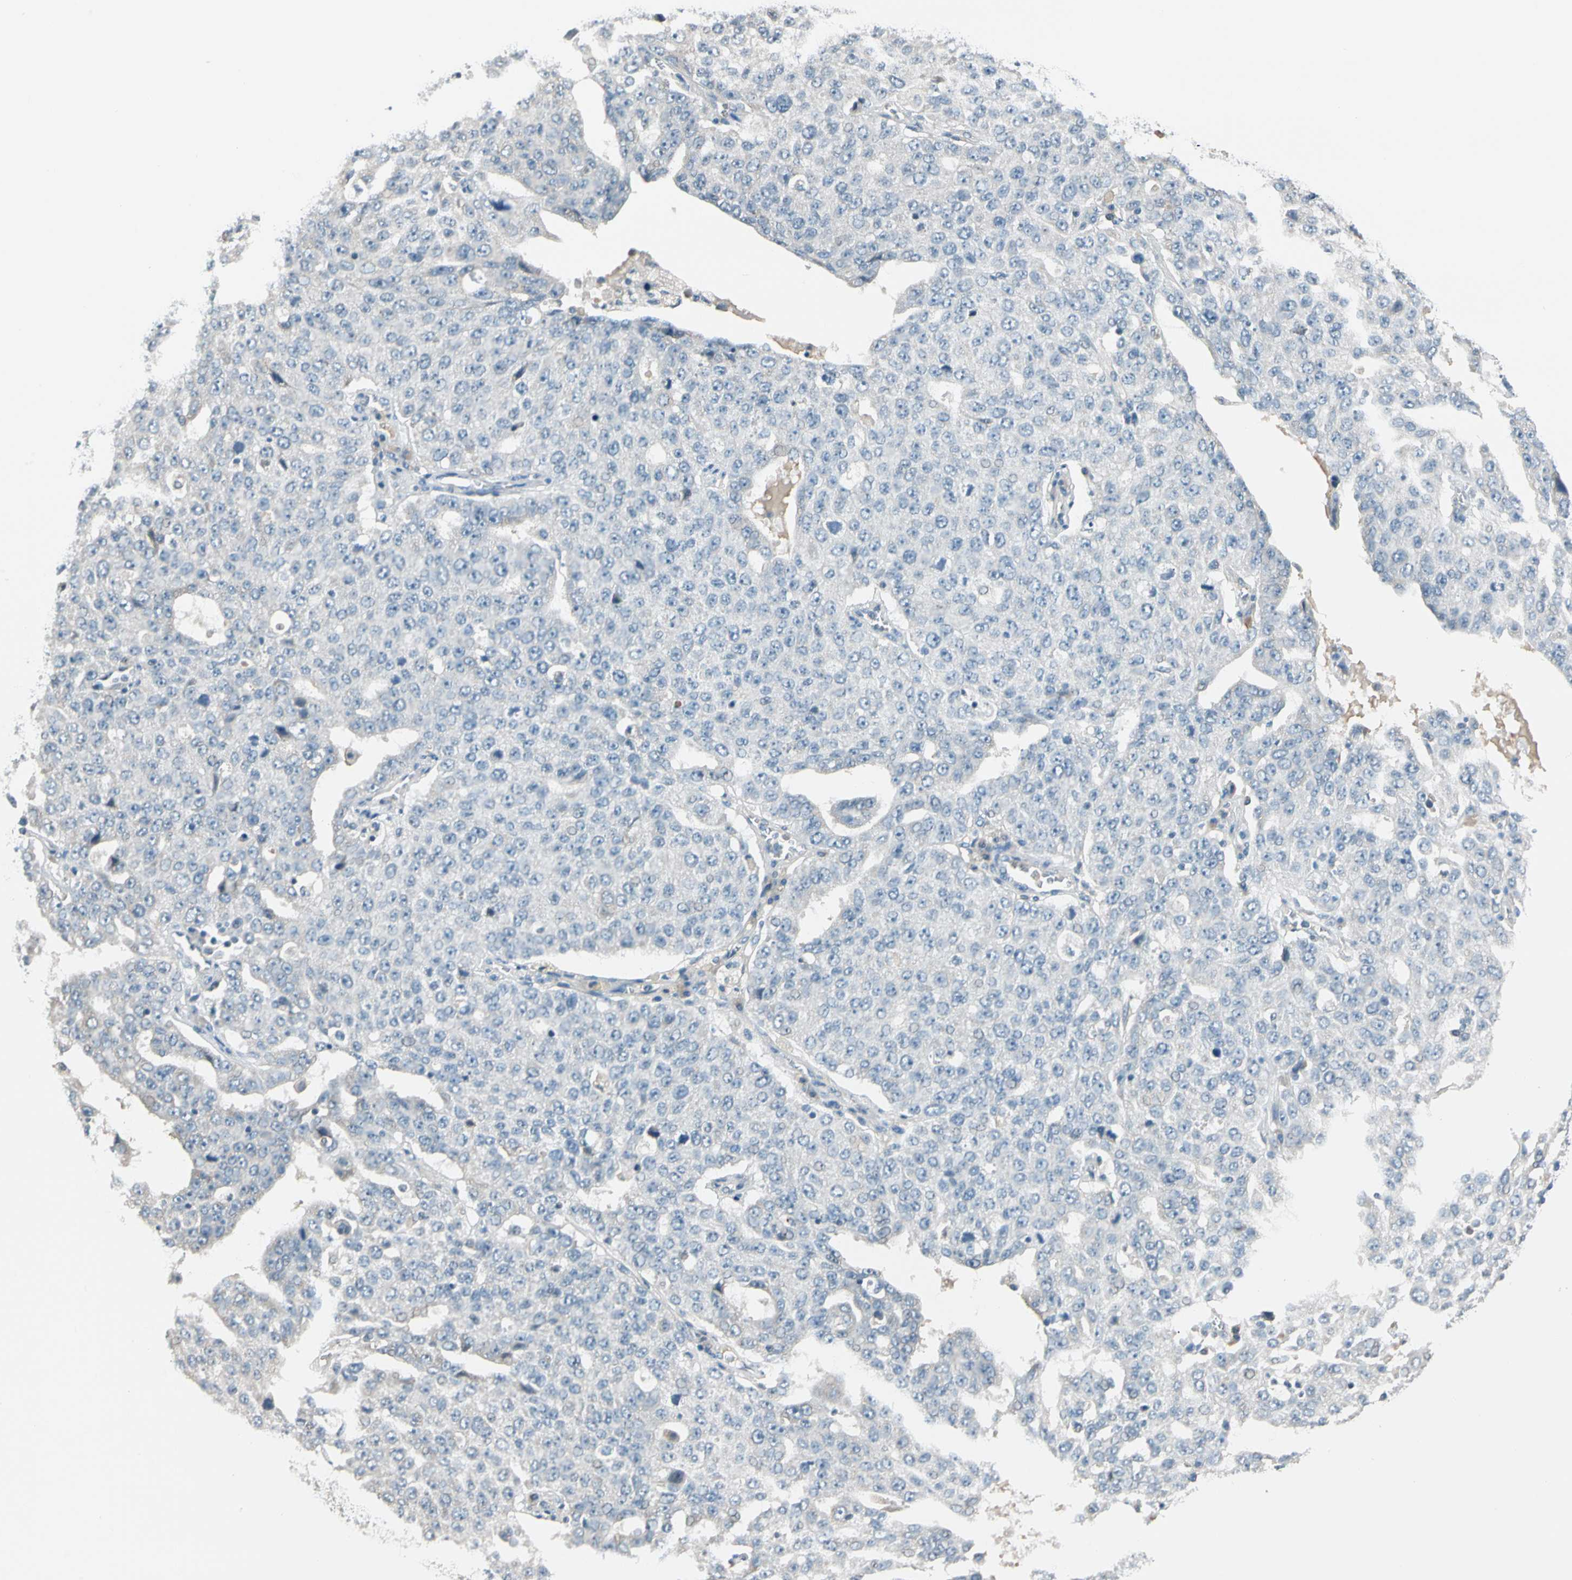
{"staining": {"intensity": "negative", "quantity": "none", "location": "none"}, "tissue": "ovarian cancer", "cell_type": "Tumor cells", "image_type": "cancer", "snomed": [{"axis": "morphology", "description": "Carcinoma, endometroid"}, {"axis": "topography", "description": "Ovary"}], "caption": "Tumor cells are negative for protein expression in human ovarian cancer (endometroid carcinoma).", "gene": "STK40", "patient": {"sex": "female", "age": 62}}